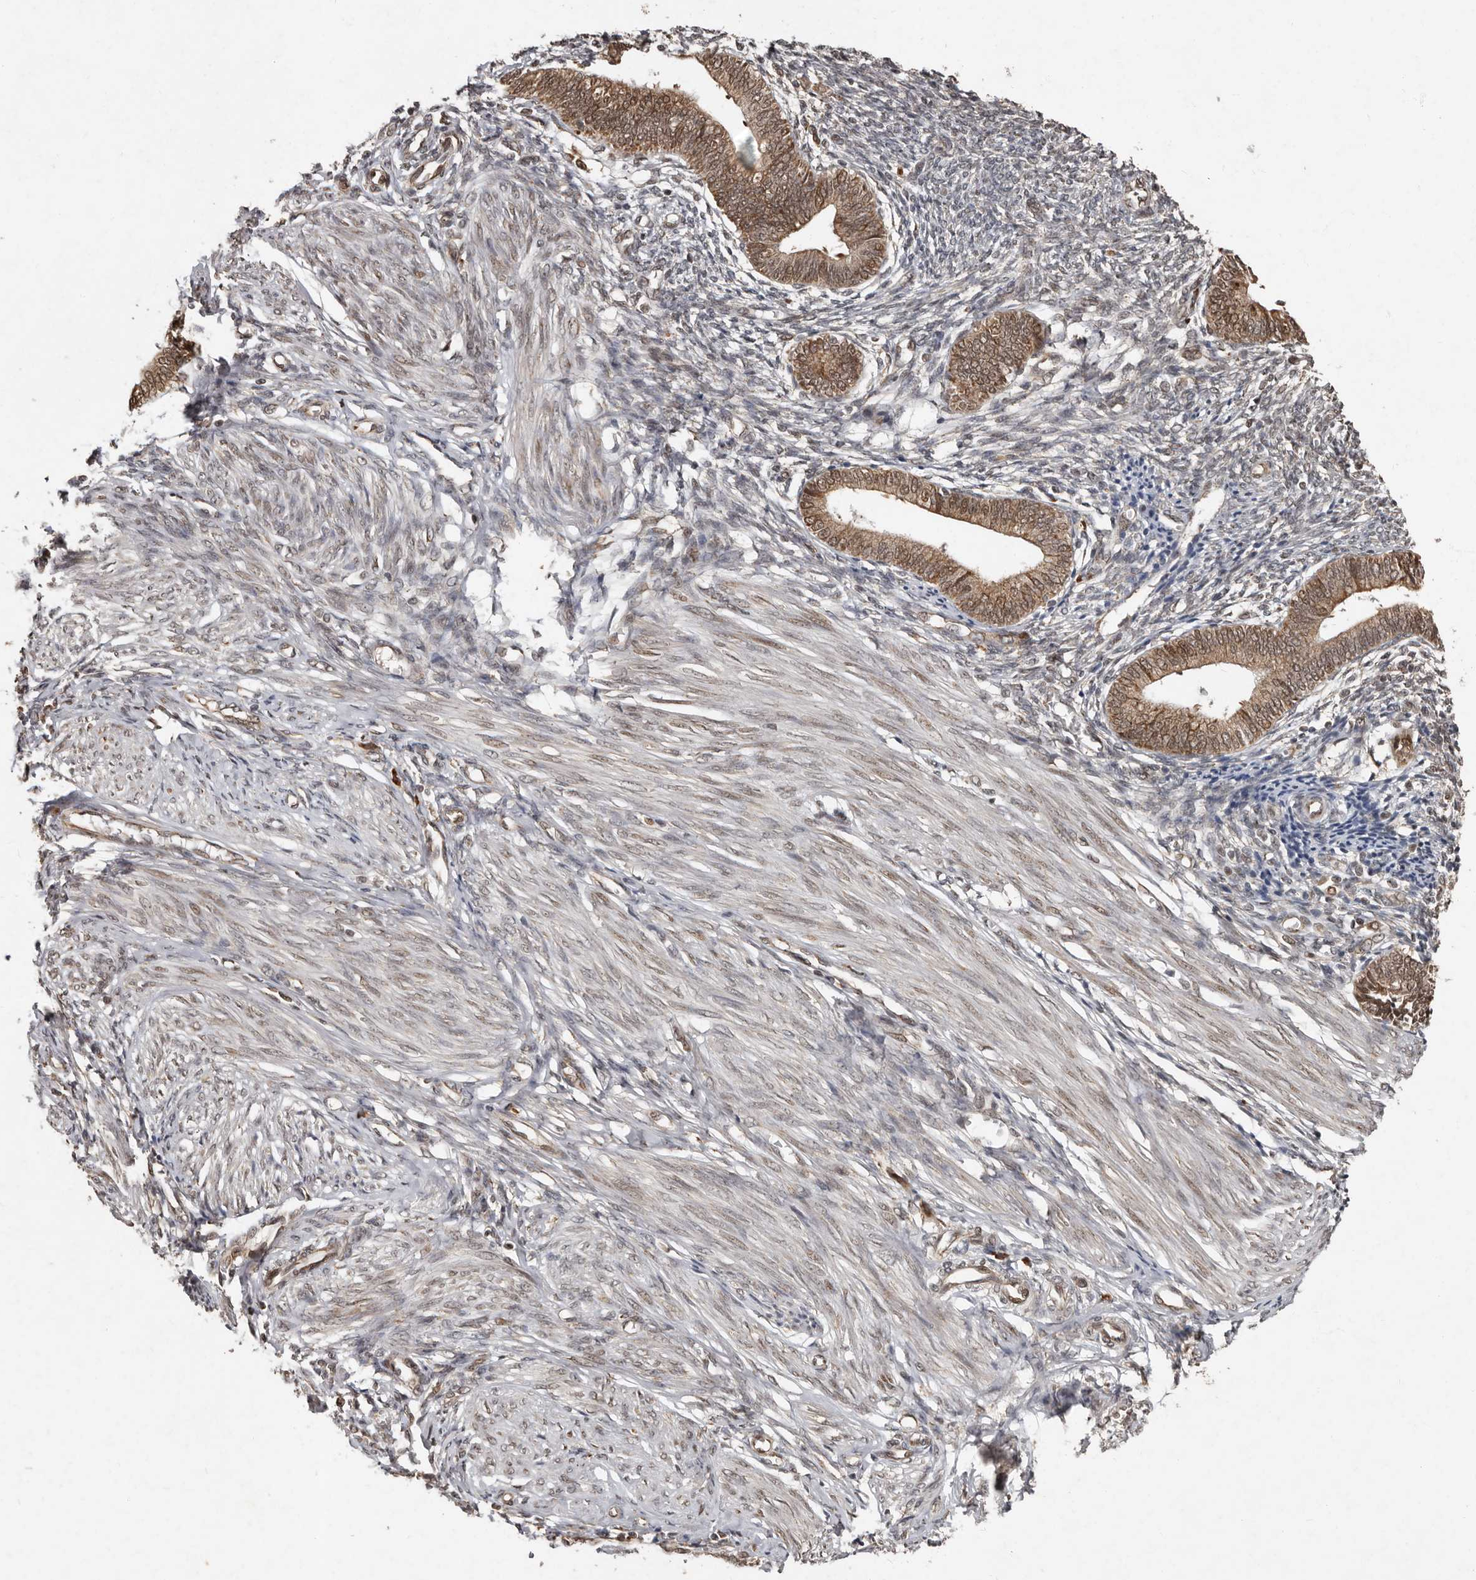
{"staining": {"intensity": "moderate", "quantity": ">75%", "location": "cytoplasmic/membranous,nuclear"}, "tissue": "endometrium", "cell_type": "Cells in endometrial stroma", "image_type": "normal", "snomed": [{"axis": "morphology", "description": "Normal tissue, NOS"}, {"axis": "topography", "description": "Endometrium"}], "caption": "A photomicrograph showing moderate cytoplasmic/membranous,nuclear positivity in about >75% of cells in endometrial stroma in unremarkable endometrium, as visualized by brown immunohistochemical staining.", "gene": "LRGUK", "patient": {"sex": "female", "age": 46}}